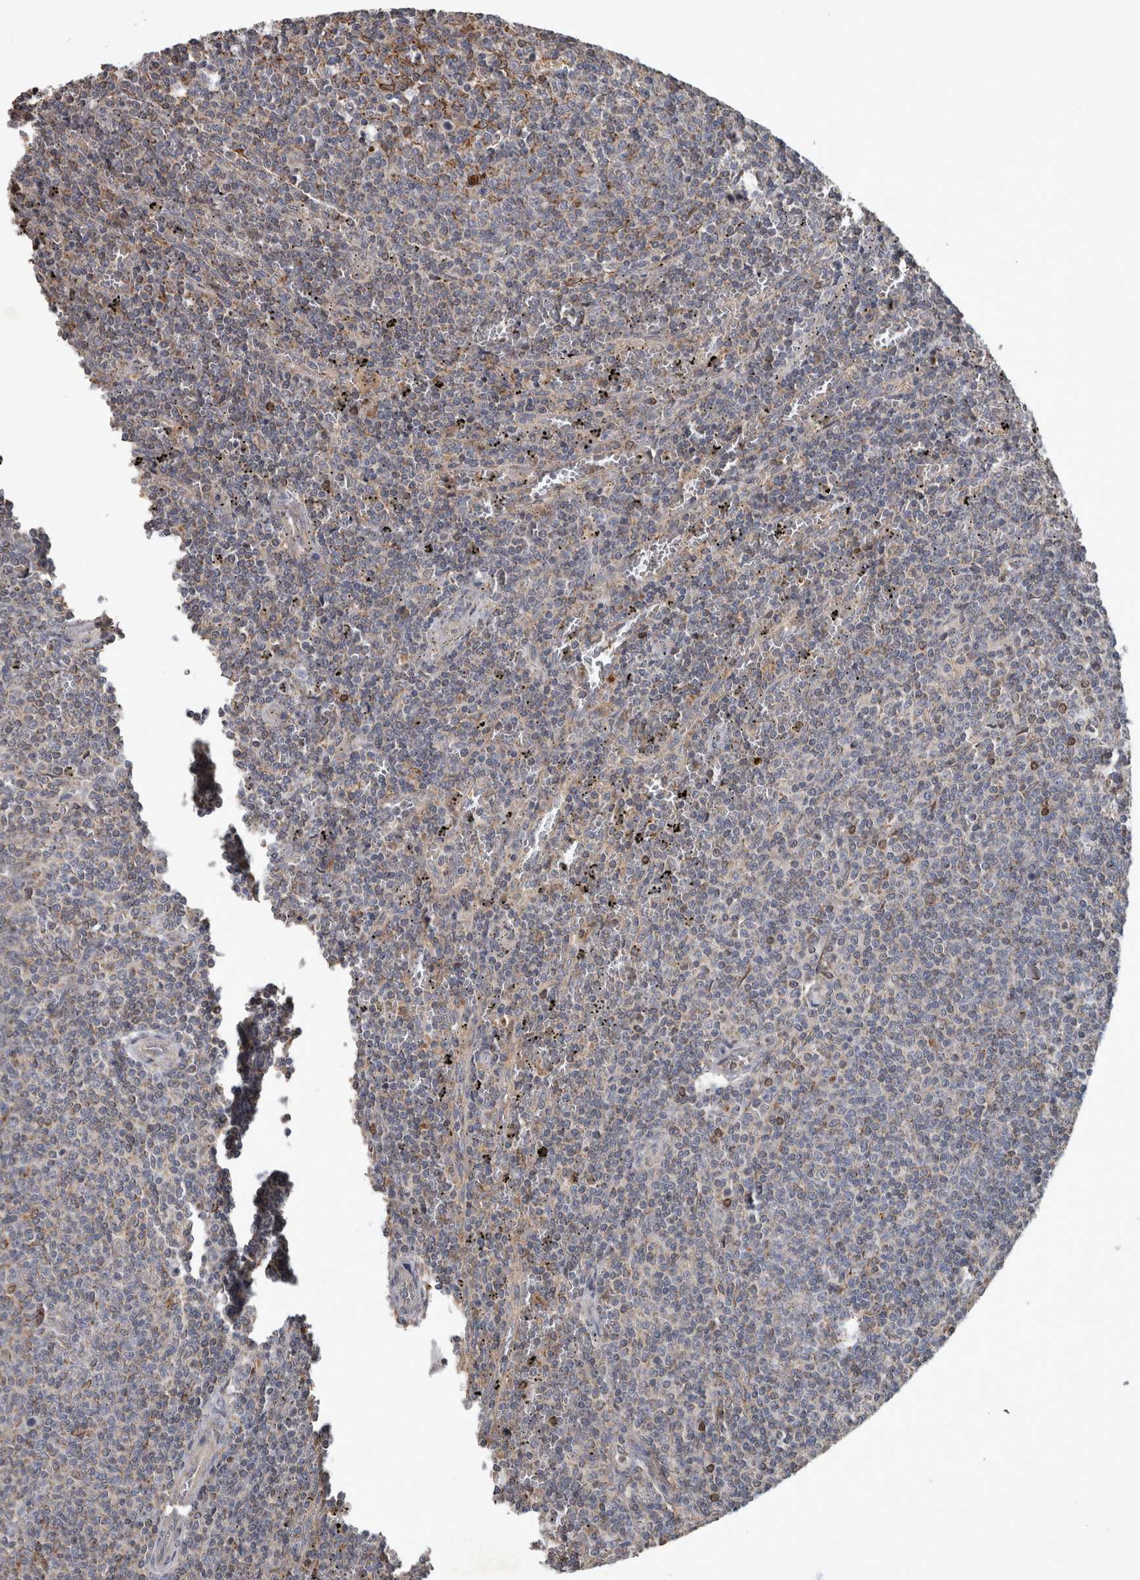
{"staining": {"intensity": "negative", "quantity": "none", "location": "none"}, "tissue": "lymphoma", "cell_type": "Tumor cells", "image_type": "cancer", "snomed": [{"axis": "morphology", "description": "Malignant lymphoma, non-Hodgkin's type, Low grade"}, {"axis": "topography", "description": "Spleen"}], "caption": "IHC image of neoplastic tissue: human low-grade malignant lymphoma, non-Hodgkin's type stained with DAB (3,3'-diaminobenzidine) reveals no significant protein expression in tumor cells.", "gene": "PPP1R3C", "patient": {"sex": "female", "age": 50}}